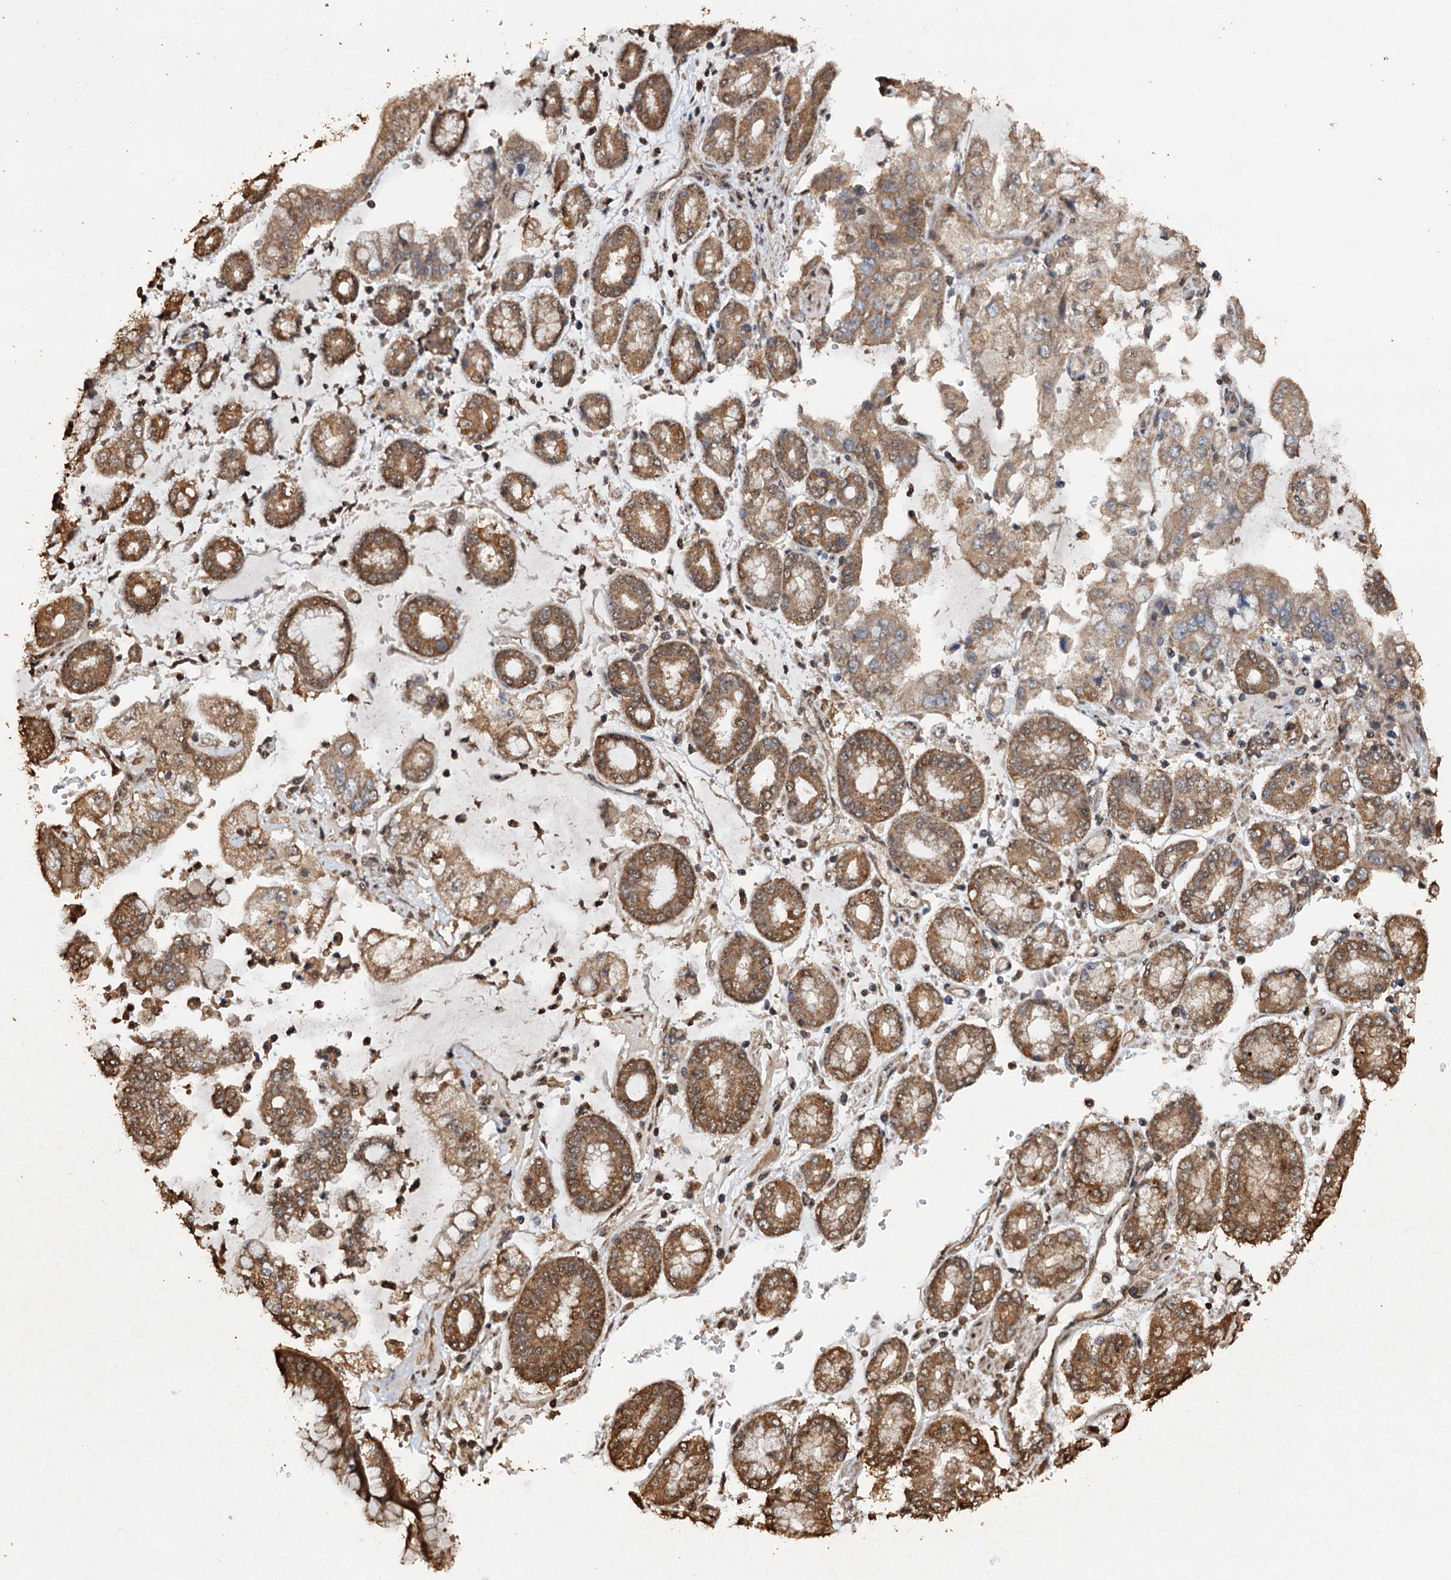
{"staining": {"intensity": "moderate", "quantity": ">75%", "location": "cytoplasmic/membranous"}, "tissue": "stomach cancer", "cell_type": "Tumor cells", "image_type": "cancer", "snomed": [{"axis": "morphology", "description": "Adenocarcinoma, NOS"}, {"axis": "topography", "description": "Stomach"}], "caption": "The immunohistochemical stain shows moderate cytoplasmic/membranous positivity in tumor cells of stomach cancer tissue.", "gene": "PSMD9", "patient": {"sex": "male", "age": 76}}